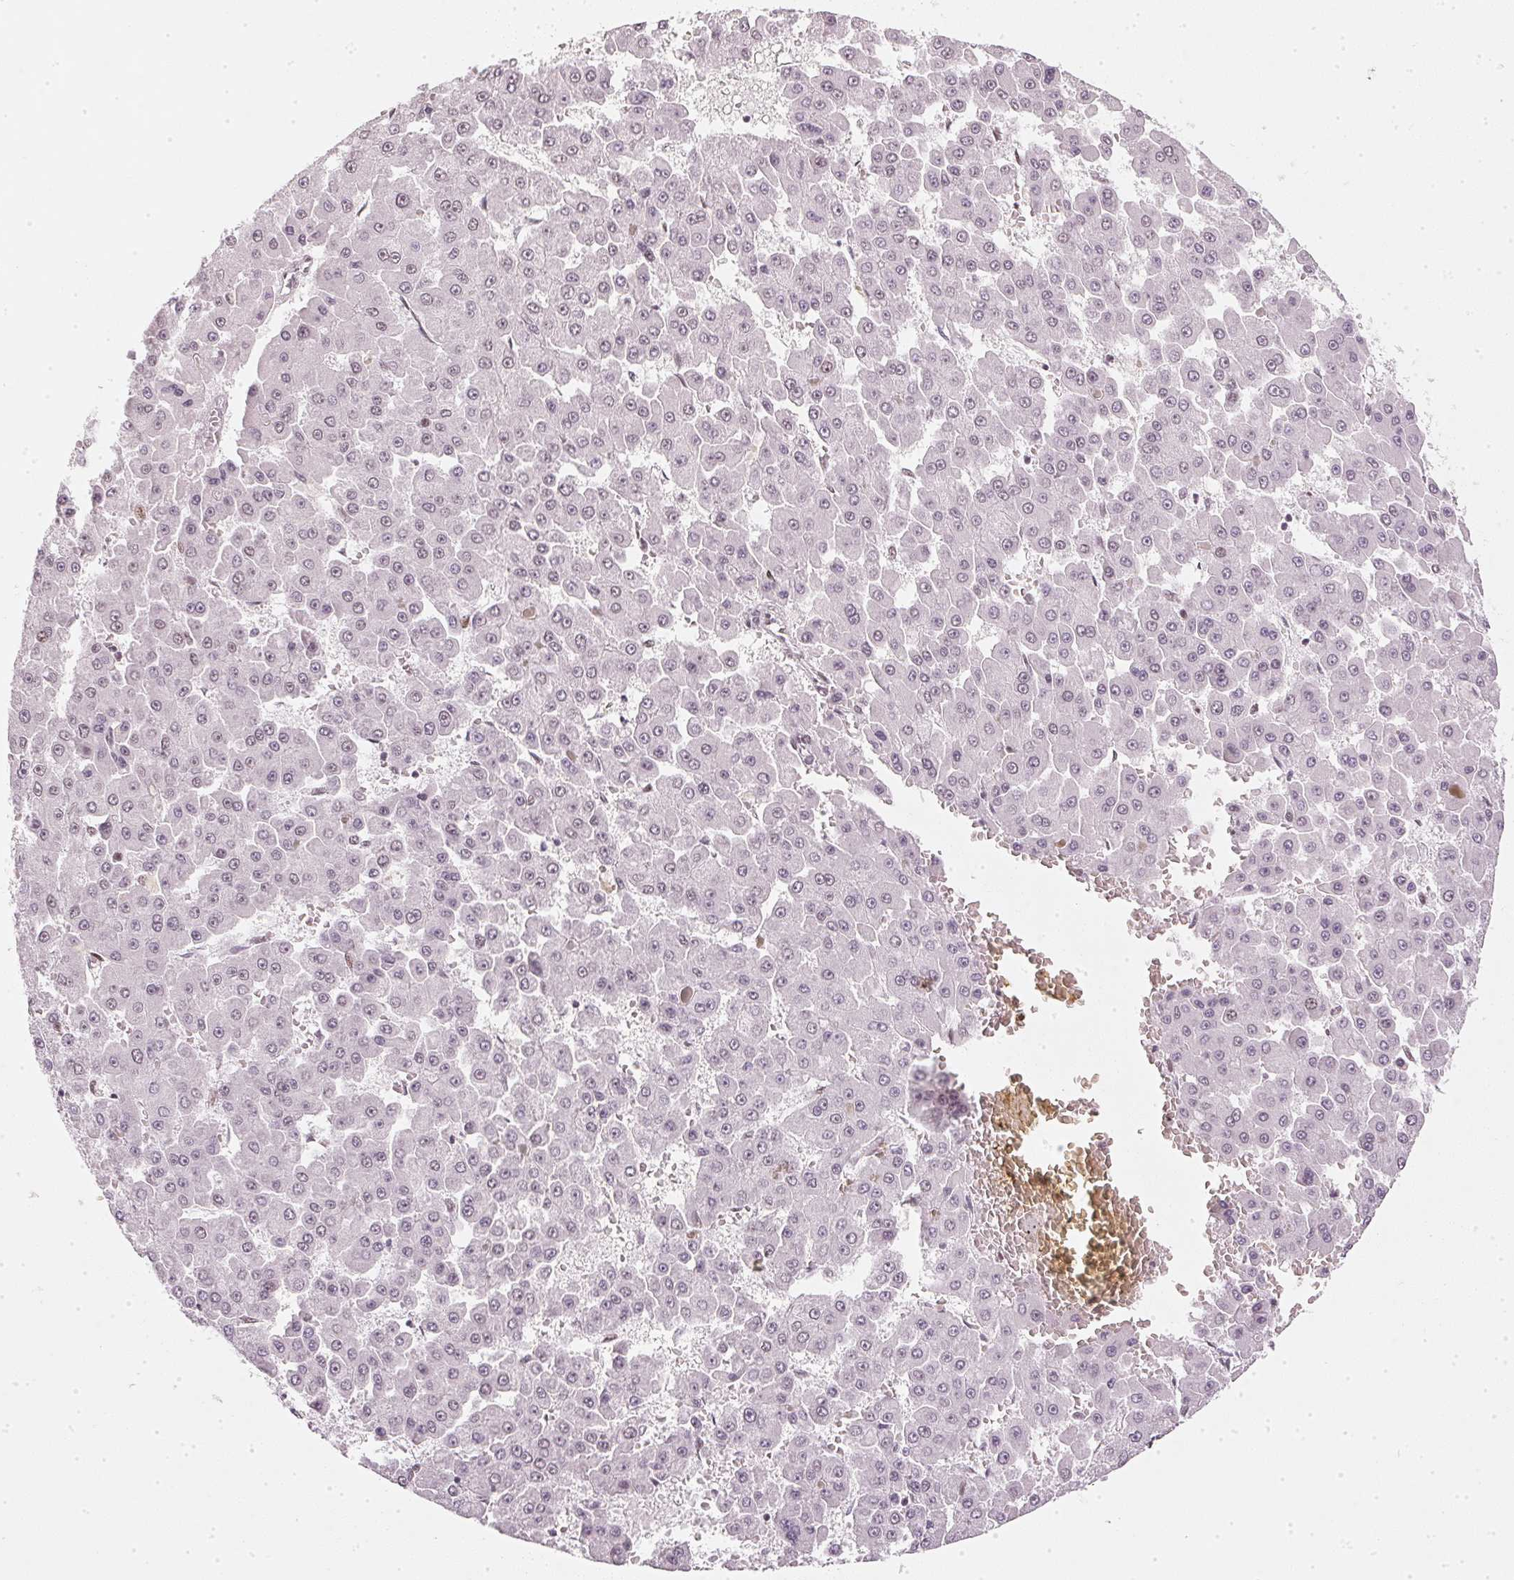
{"staining": {"intensity": "negative", "quantity": "none", "location": "none"}, "tissue": "liver cancer", "cell_type": "Tumor cells", "image_type": "cancer", "snomed": [{"axis": "morphology", "description": "Carcinoma, Hepatocellular, NOS"}, {"axis": "topography", "description": "Liver"}], "caption": "Tumor cells show no significant protein staining in hepatocellular carcinoma (liver). Nuclei are stained in blue.", "gene": "DNAJC6", "patient": {"sex": "male", "age": 78}}